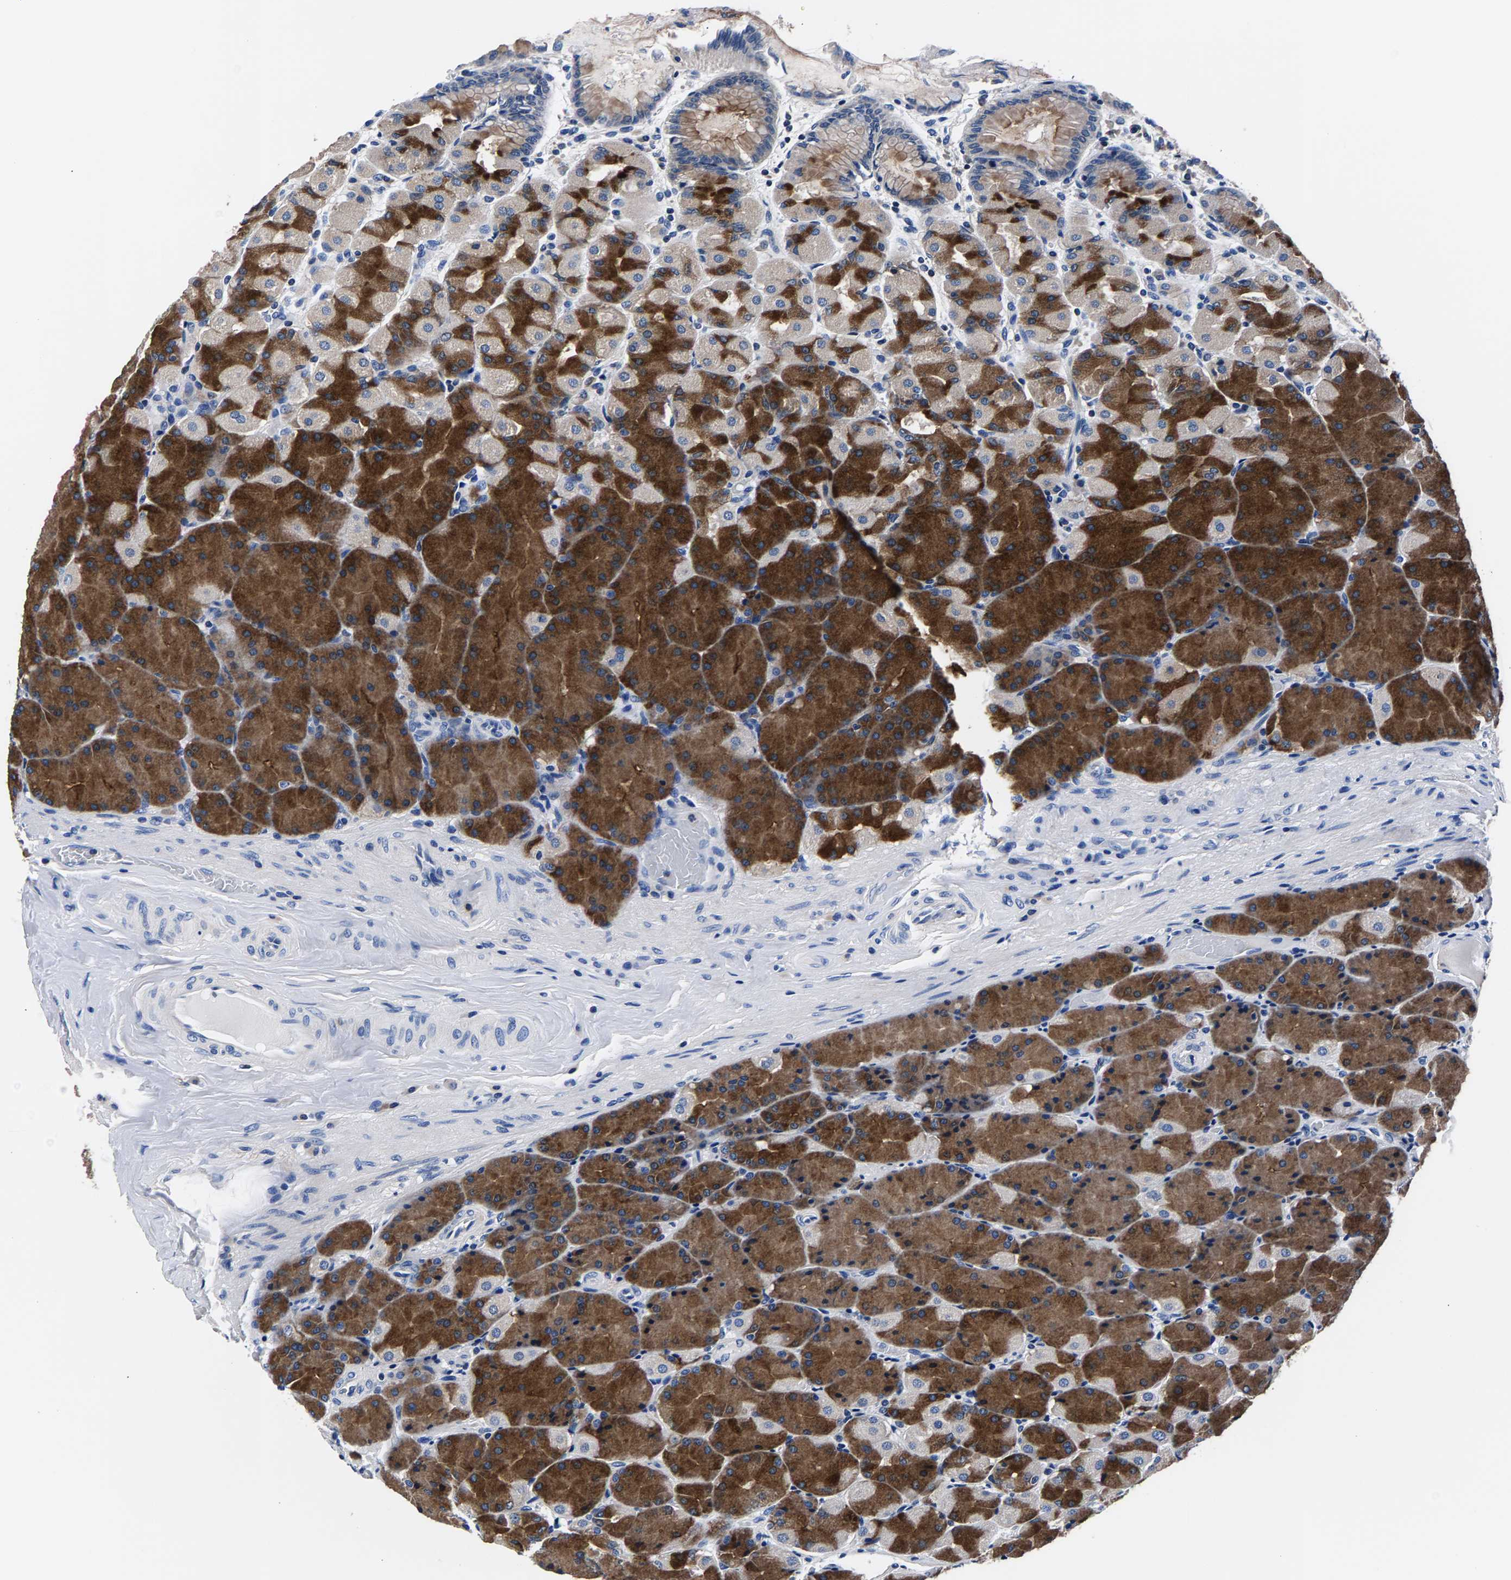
{"staining": {"intensity": "strong", "quantity": ">75%", "location": "cytoplasmic/membranous"}, "tissue": "stomach", "cell_type": "Glandular cells", "image_type": "normal", "snomed": [{"axis": "morphology", "description": "Normal tissue, NOS"}, {"axis": "topography", "description": "Stomach, upper"}], "caption": "Strong cytoplasmic/membranous expression for a protein is present in about >75% of glandular cells of benign stomach using immunohistochemistry.", "gene": "PHF24", "patient": {"sex": "female", "age": 56}}